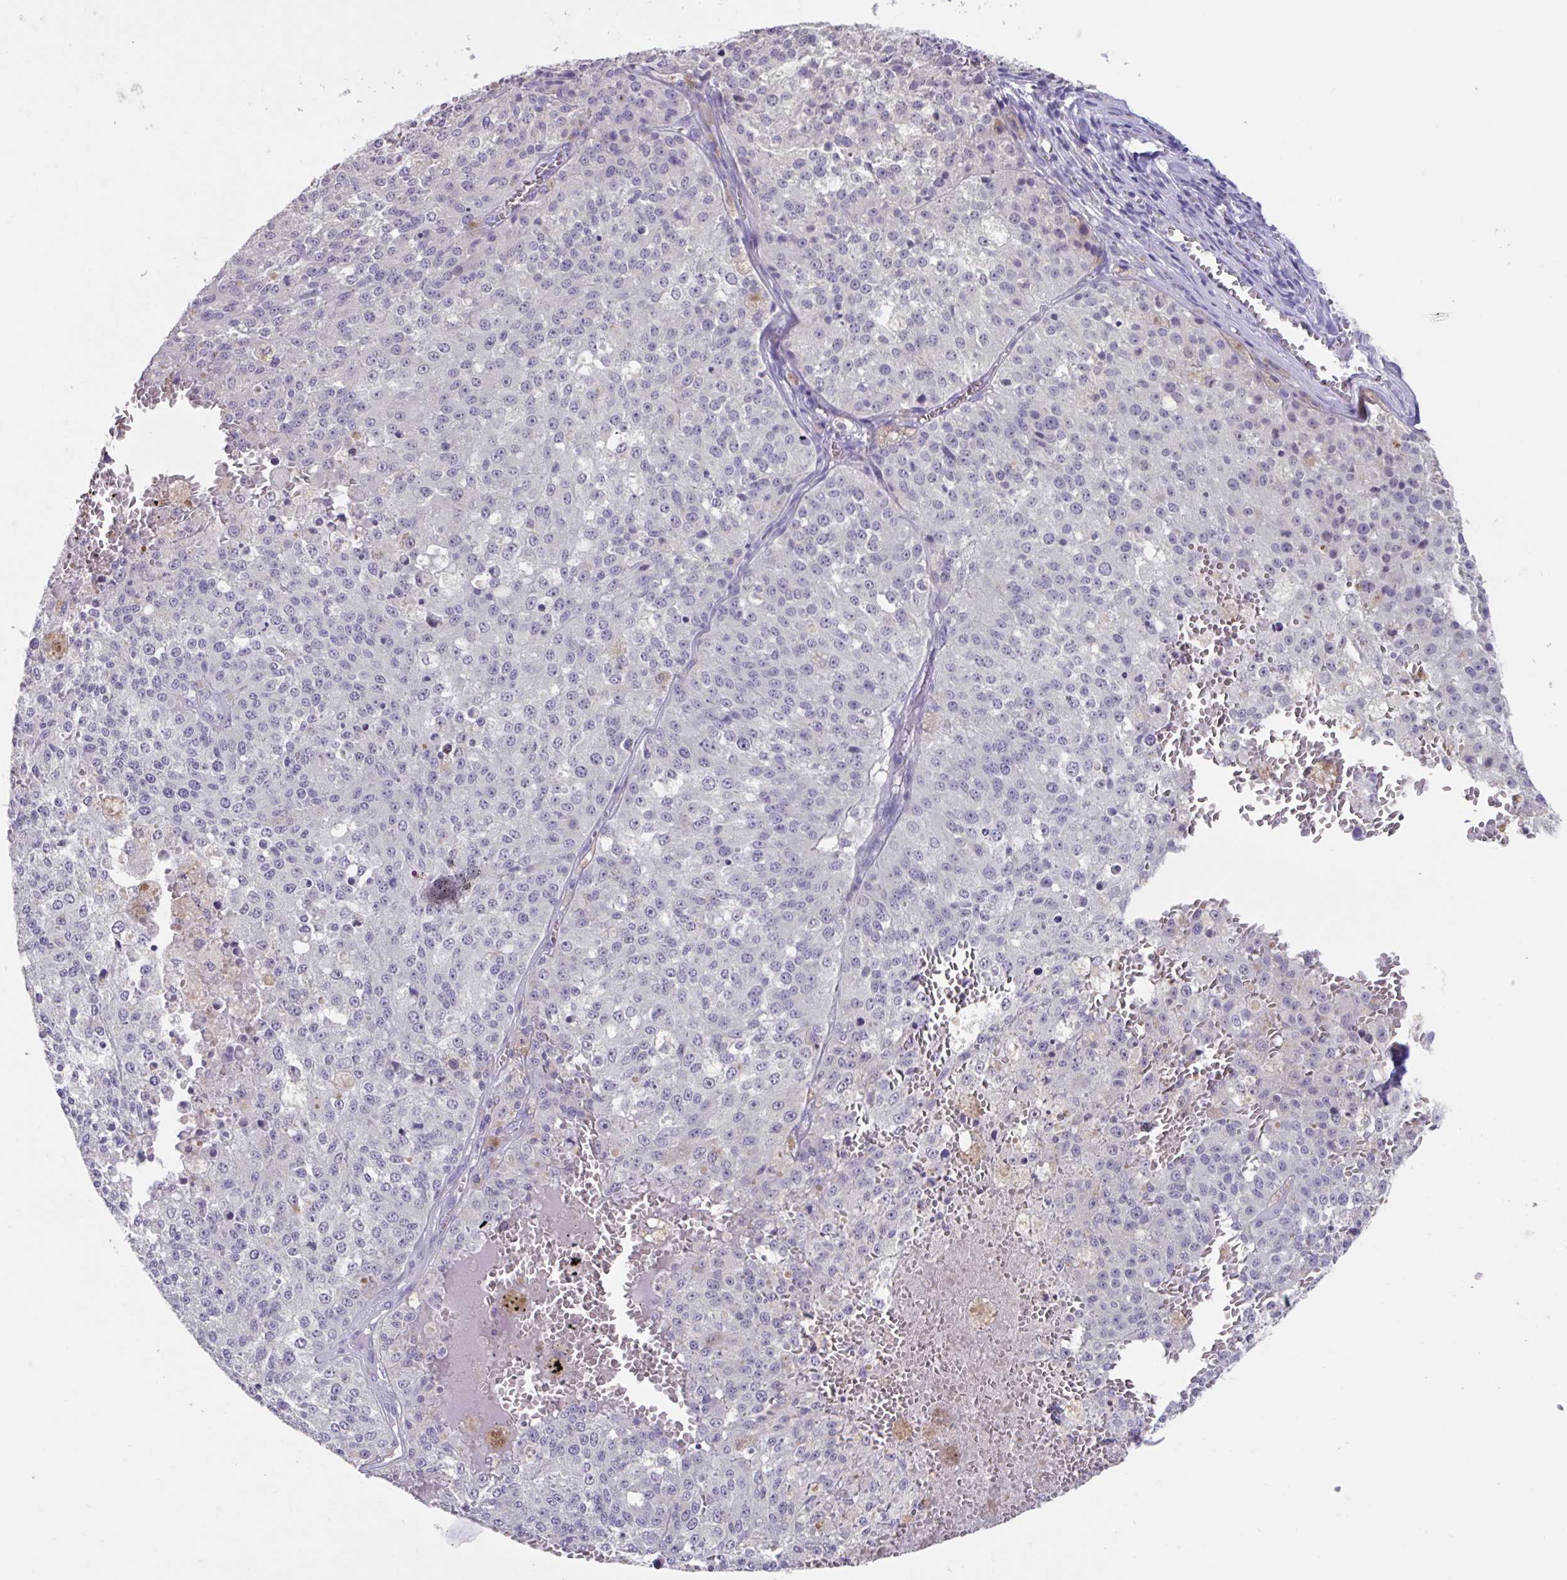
{"staining": {"intensity": "negative", "quantity": "none", "location": "none"}, "tissue": "melanoma", "cell_type": "Tumor cells", "image_type": "cancer", "snomed": [{"axis": "morphology", "description": "Malignant melanoma, Metastatic site"}, {"axis": "topography", "description": "Lymph node"}], "caption": "An immunohistochemistry (IHC) image of melanoma is shown. There is no staining in tumor cells of melanoma.", "gene": "GPR162", "patient": {"sex": "female", "age": 64}}